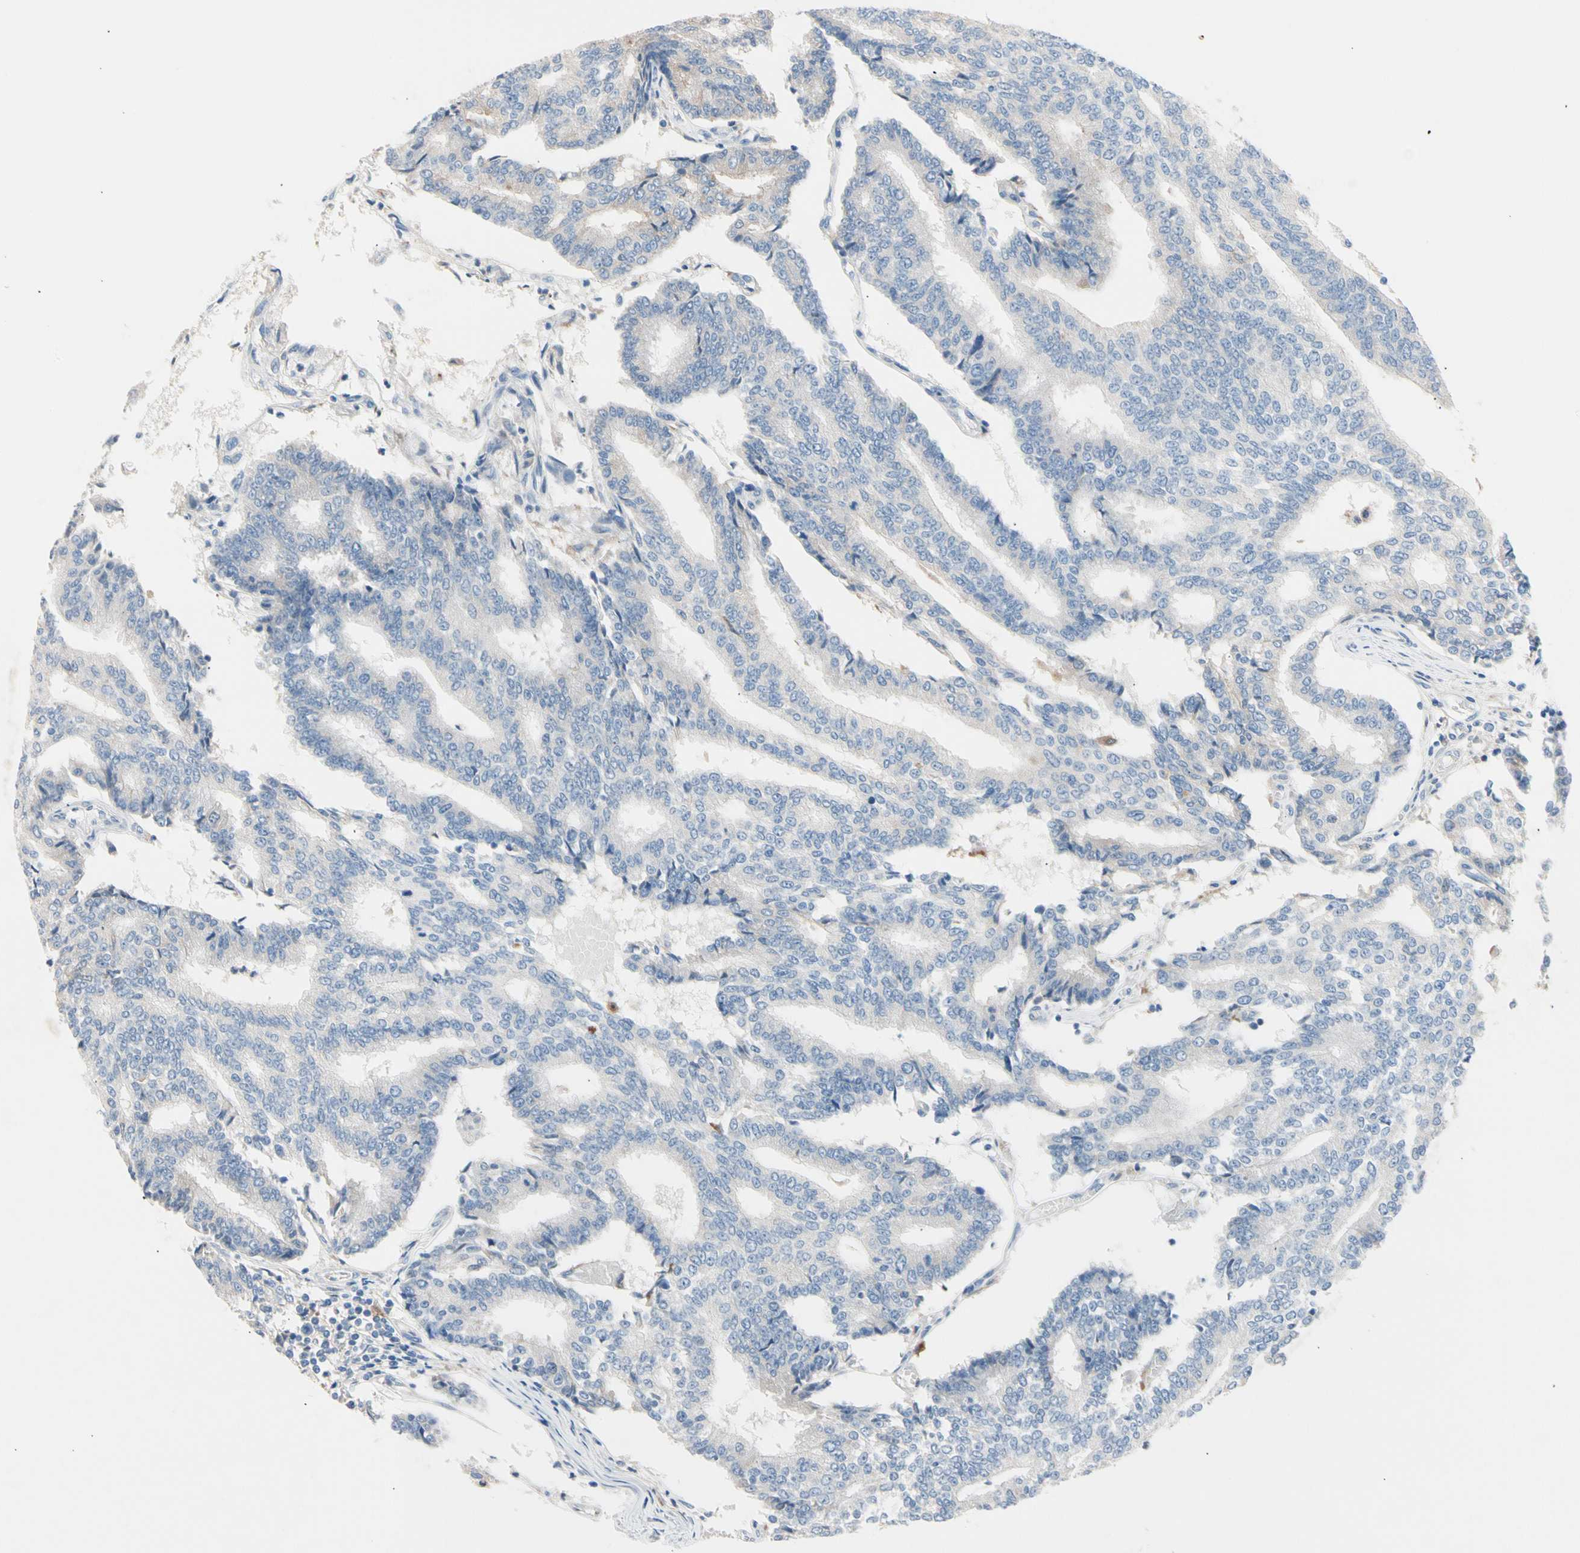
{"staining": {"intensity": "negative", "quantity": "none", "location": "none"}, "tissue": "prostate cancer", "cell_type": "Tumor cells", "image_type": "cancer", "snomed": [{"axis": "morphology", "description": "Adenocarcinoma, High grade"}, {"axis": "topography", "description": "Prostate"}], "caption": "The immunohistochemistry image has no significant staining in tumor cells of prostate adenocarcinoma (high-grade) tissue.", "gene": "CASQ1", "patient": {"sex": "male", "age": 55}}